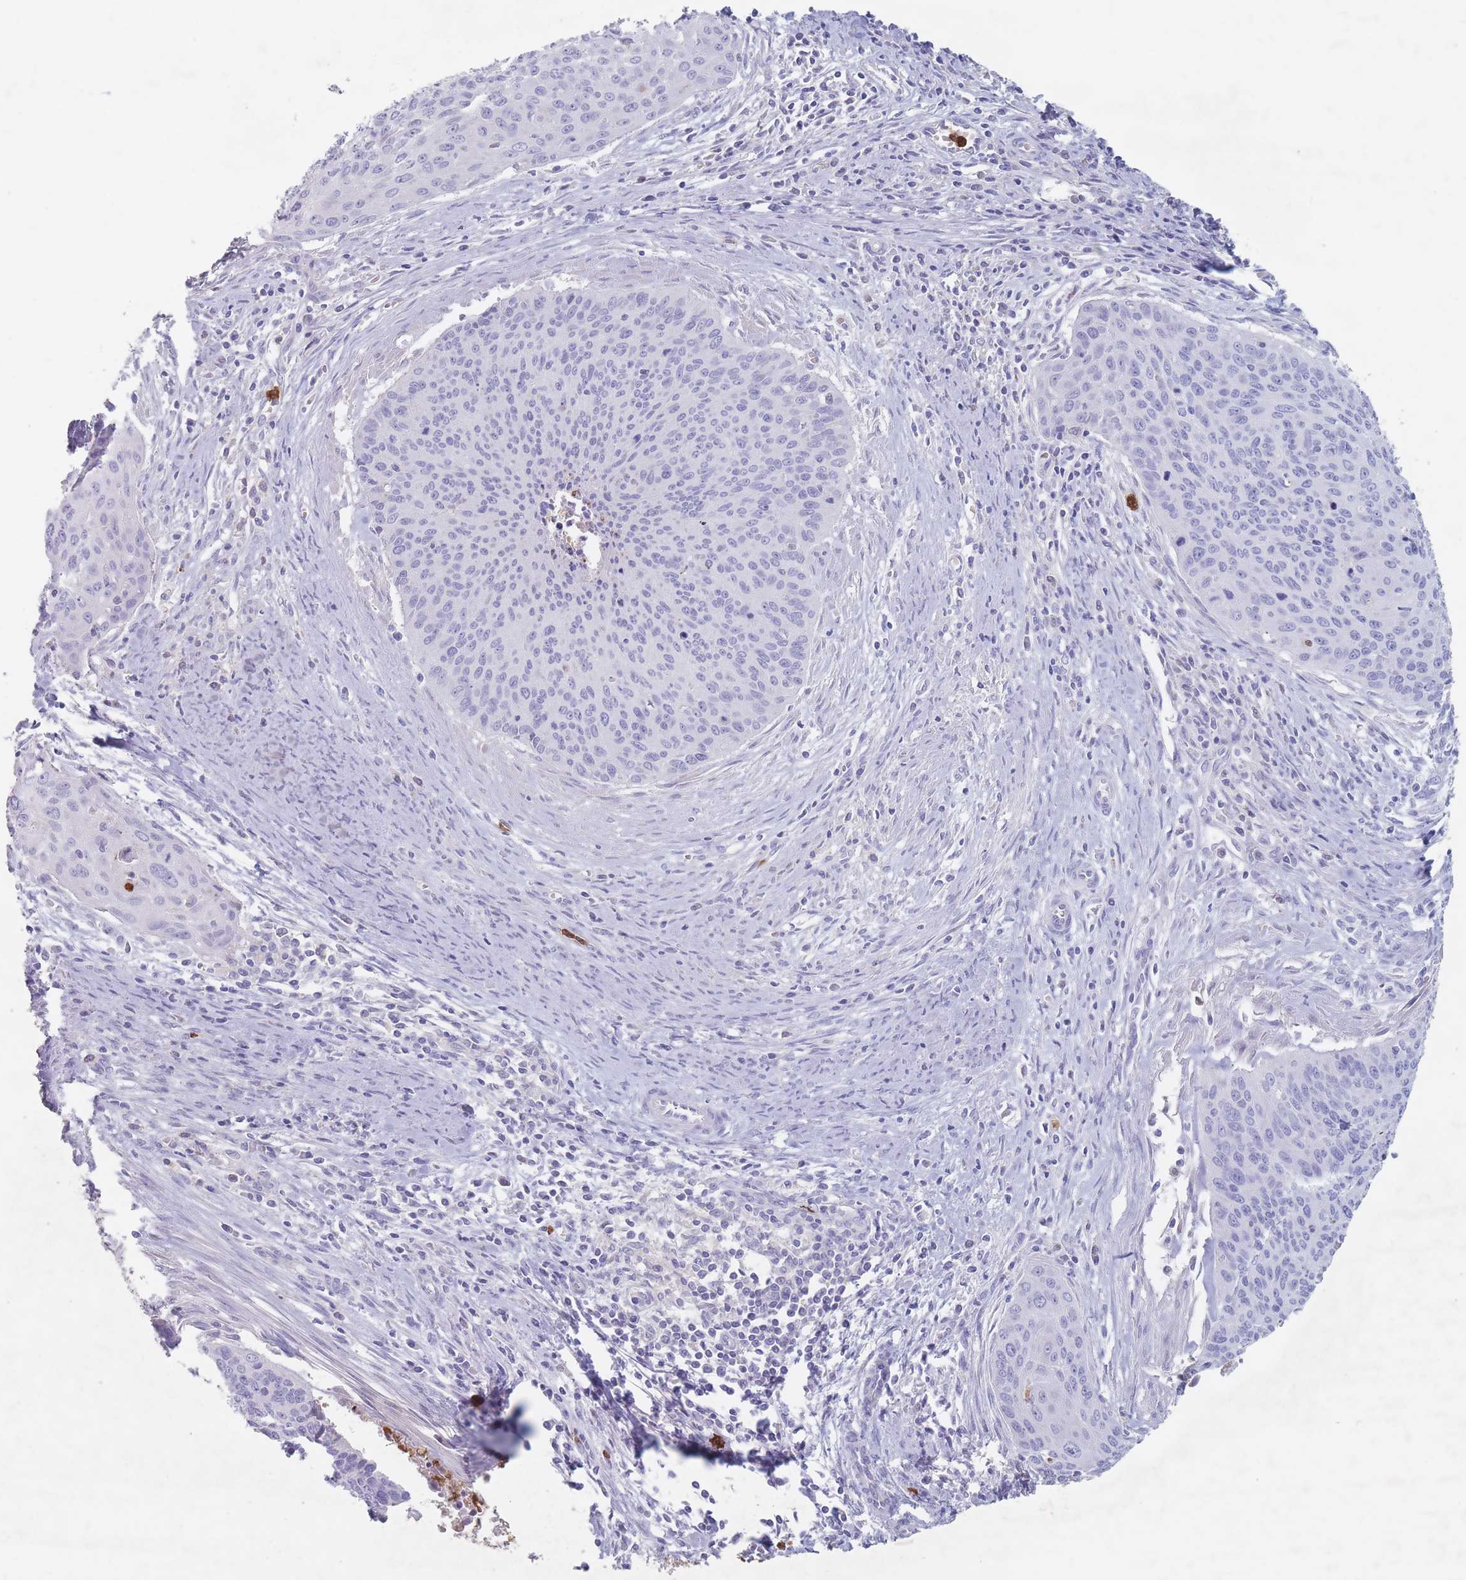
{"staining": {"intensity": "negative", "quantity": "none", "location": "none"}, "tissue": "cervical cancer", "cell_type": "Tumor cells", "image_type": "cancer", "snomed": [{"axis": "morphology", "description": "Squamous cell carcinoma, NOS"}, {"axis": "topography", "description": "Cervix"}], "caption": "High magnification brightfield microscopy of cervical squamous cell carcinoma stained with DAB (3,3'-diaminobenzidine) (brown) and counterstained with hematoxylin (blue): tumor cells show no significant positivity. (DAB immunohistochemistry with hematoxylin counter stain).", "gene": "ATP1A3", "patient": {"sex": "female", "age": 55}}